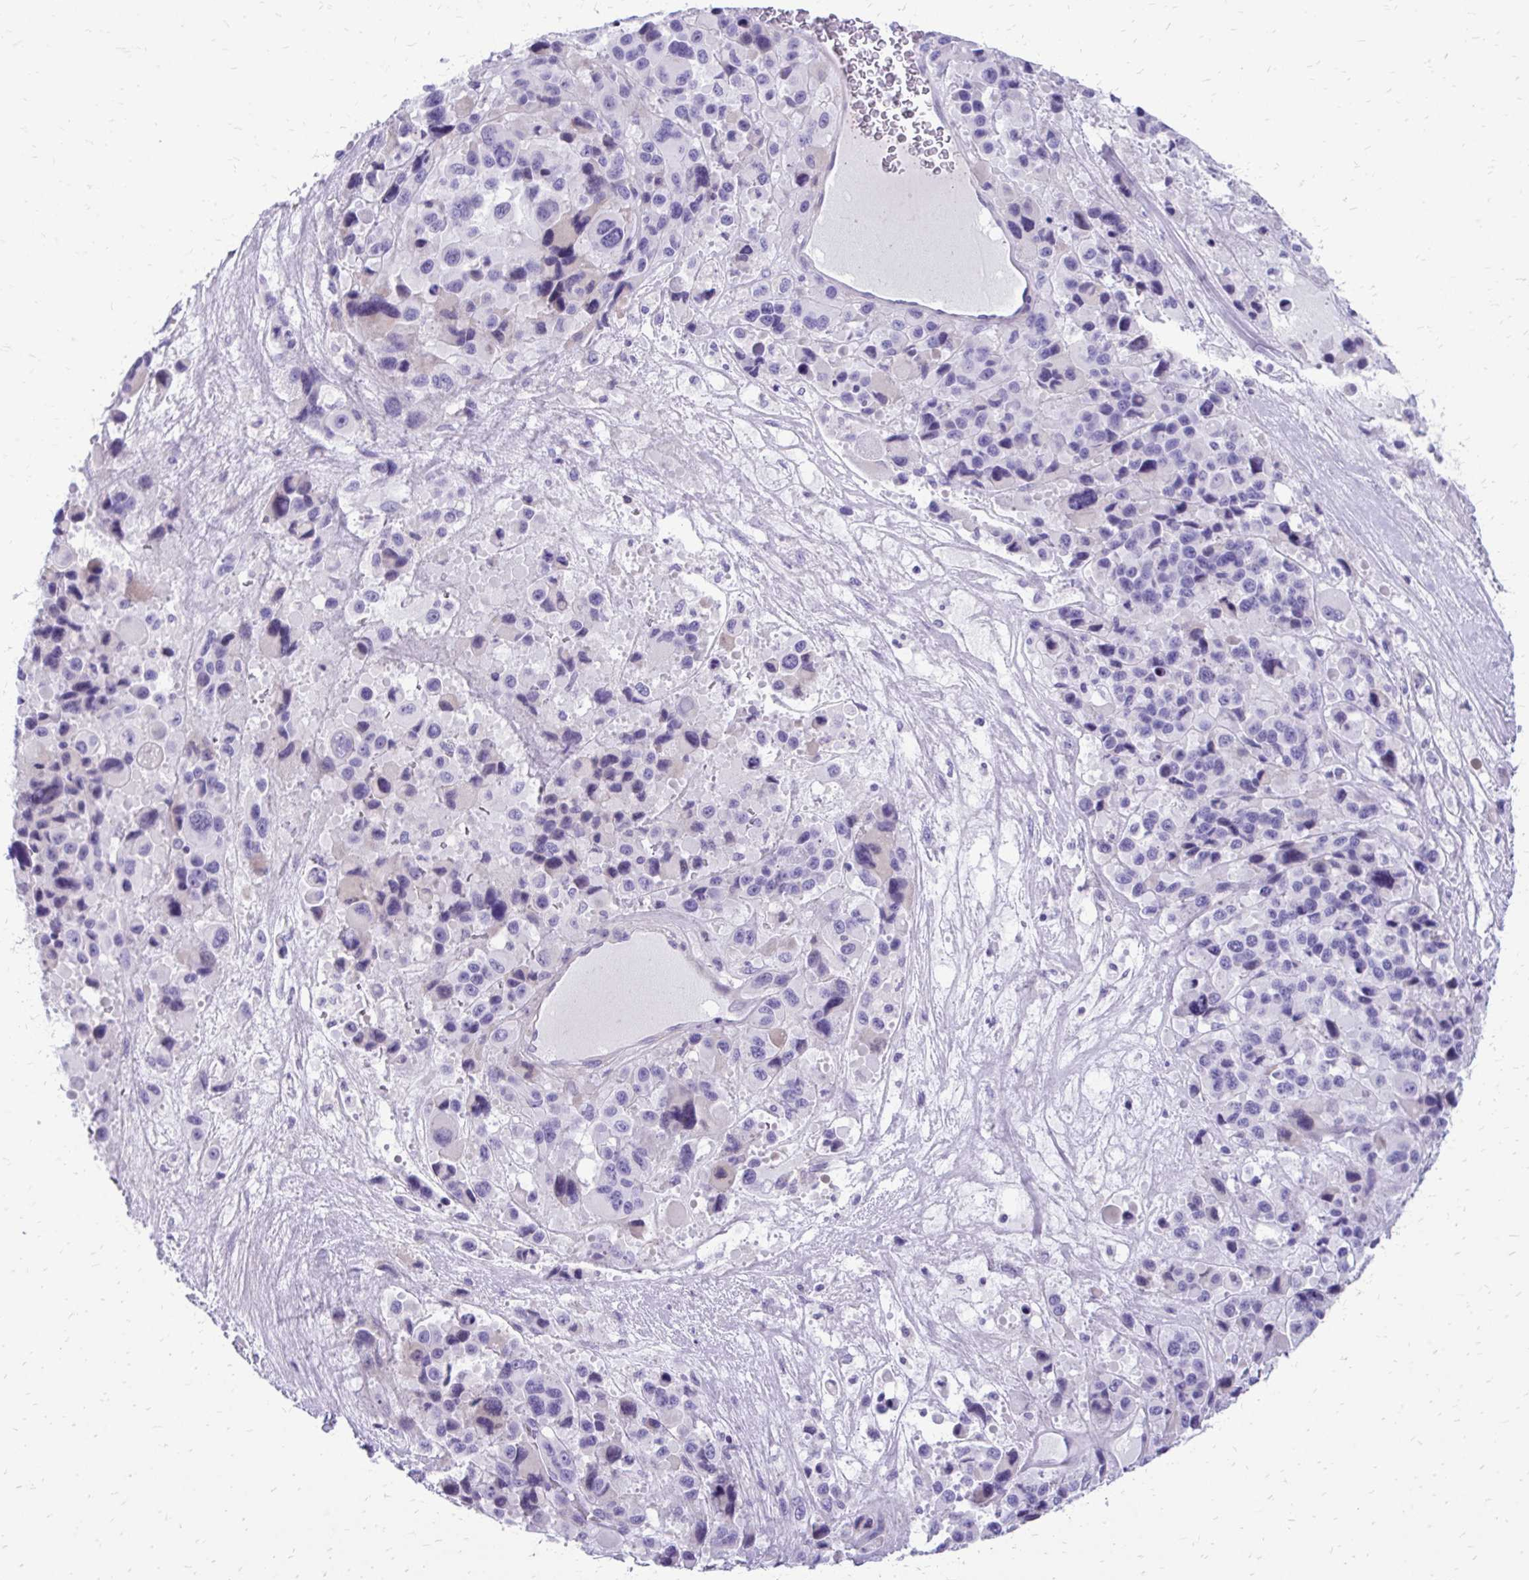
{"staining": {"intensity": "negative", "quantity": "none", "location": "none"}, "tissue": "melanoma", "cell_type": "Tumor cells", "image_type": "cancer", "snomed": [{"axis": "morphology", "description": "Malignant melanoma, Metastatic site"}, {"axis": "topography", "description": "Lymph node"}], "caption": "Tumor cells are negative for protein expression in human melanoma.", "gene": "SIGLEC11", "patient": {"sex": "female", "age": 65}}